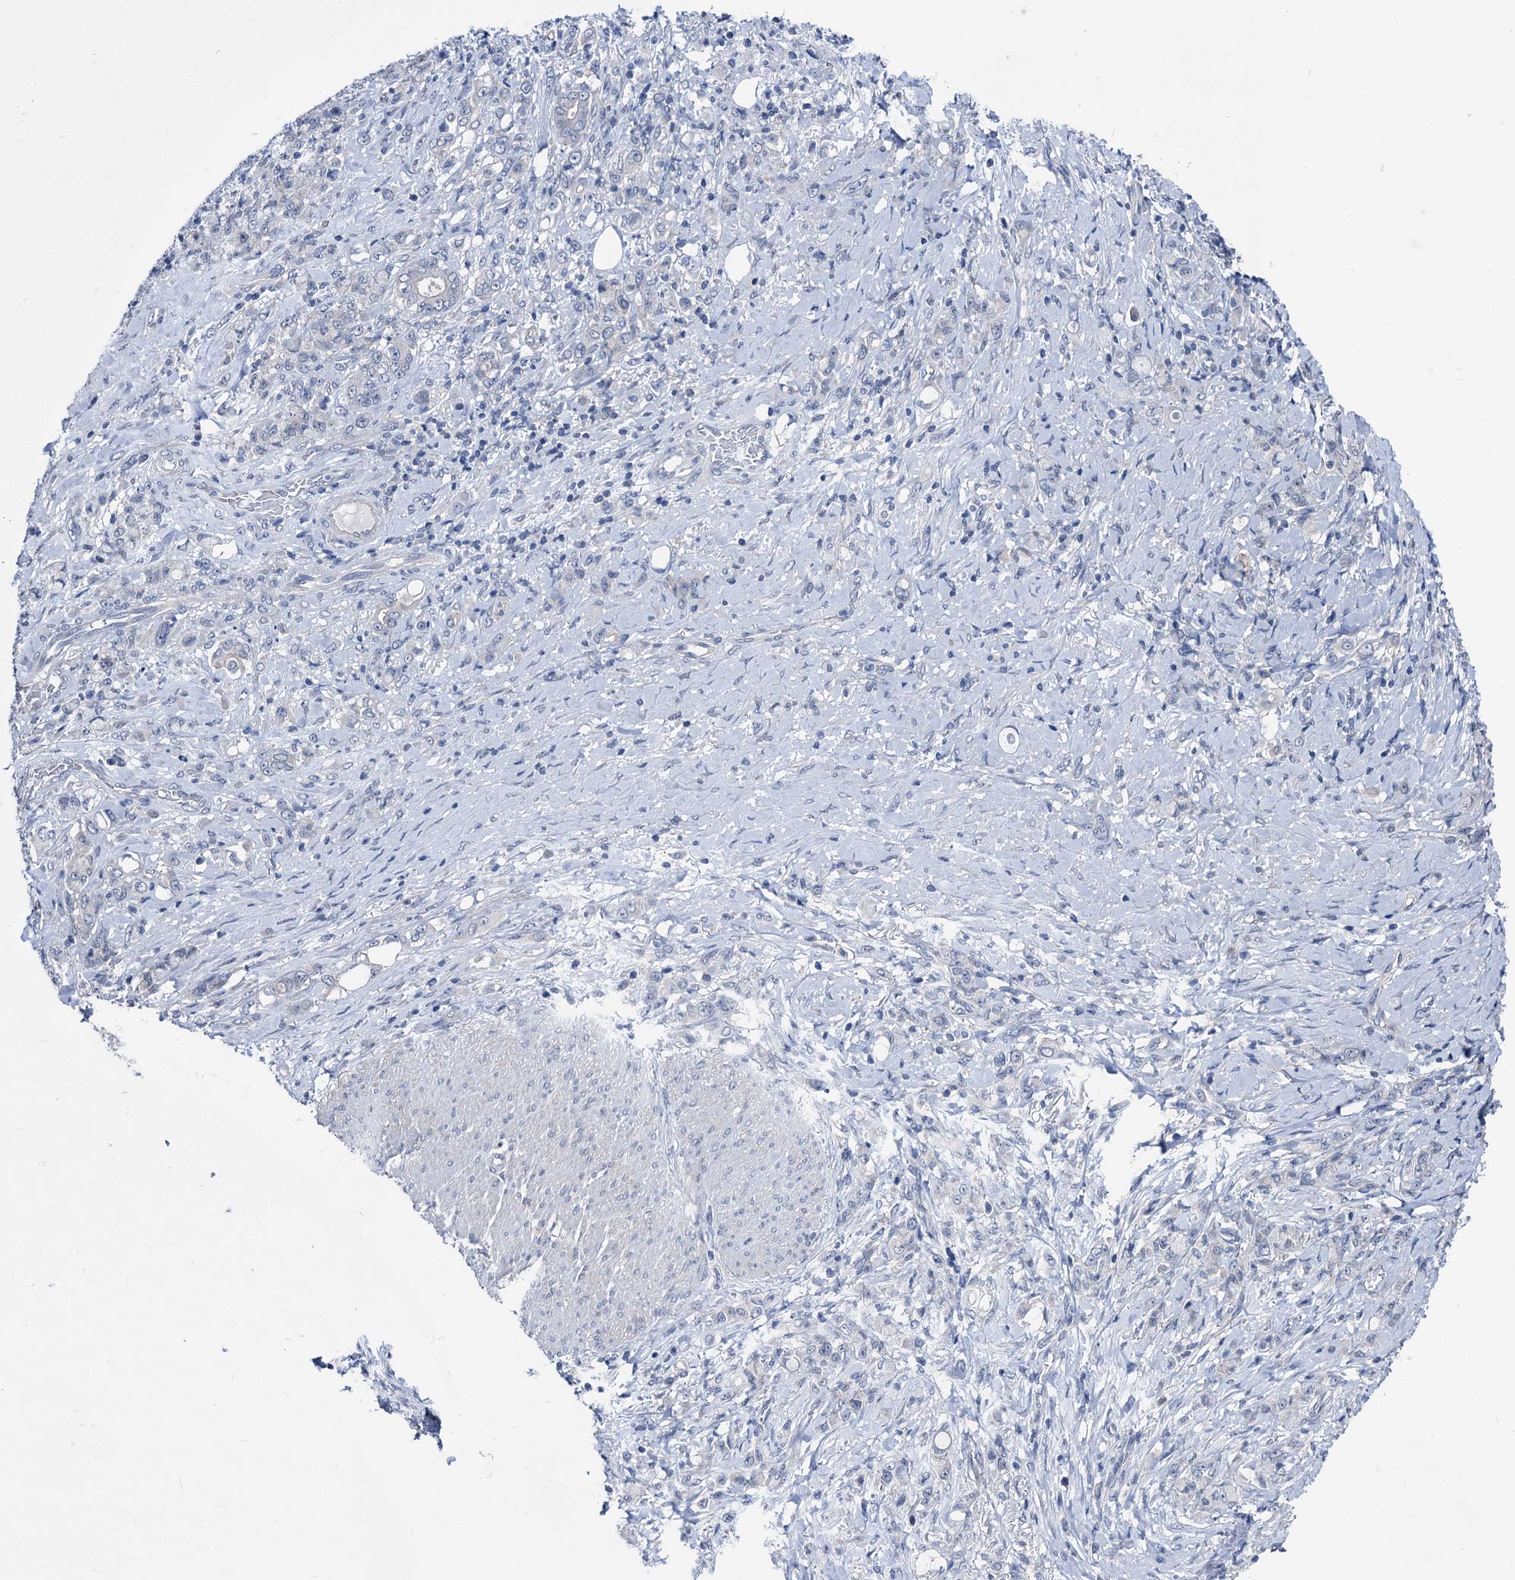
{"staining": {"intensity": "negative", "quantity": "none", "location": "none"}, "tissue": "stomach cancer", "cell_type": "Tumor cells", "image_type": "cancer", "snomed": [{"axis": "morphology", "description": "Adenocarcinoma, NOS"}, {"axis": "topography", "description": "Stomach"}], "caption": "Tumor cells are negative for brown protein staining in stomach adenocarcinoma.", "gene": "GLO1", "patient": {"sex": "female", "age": 79}}